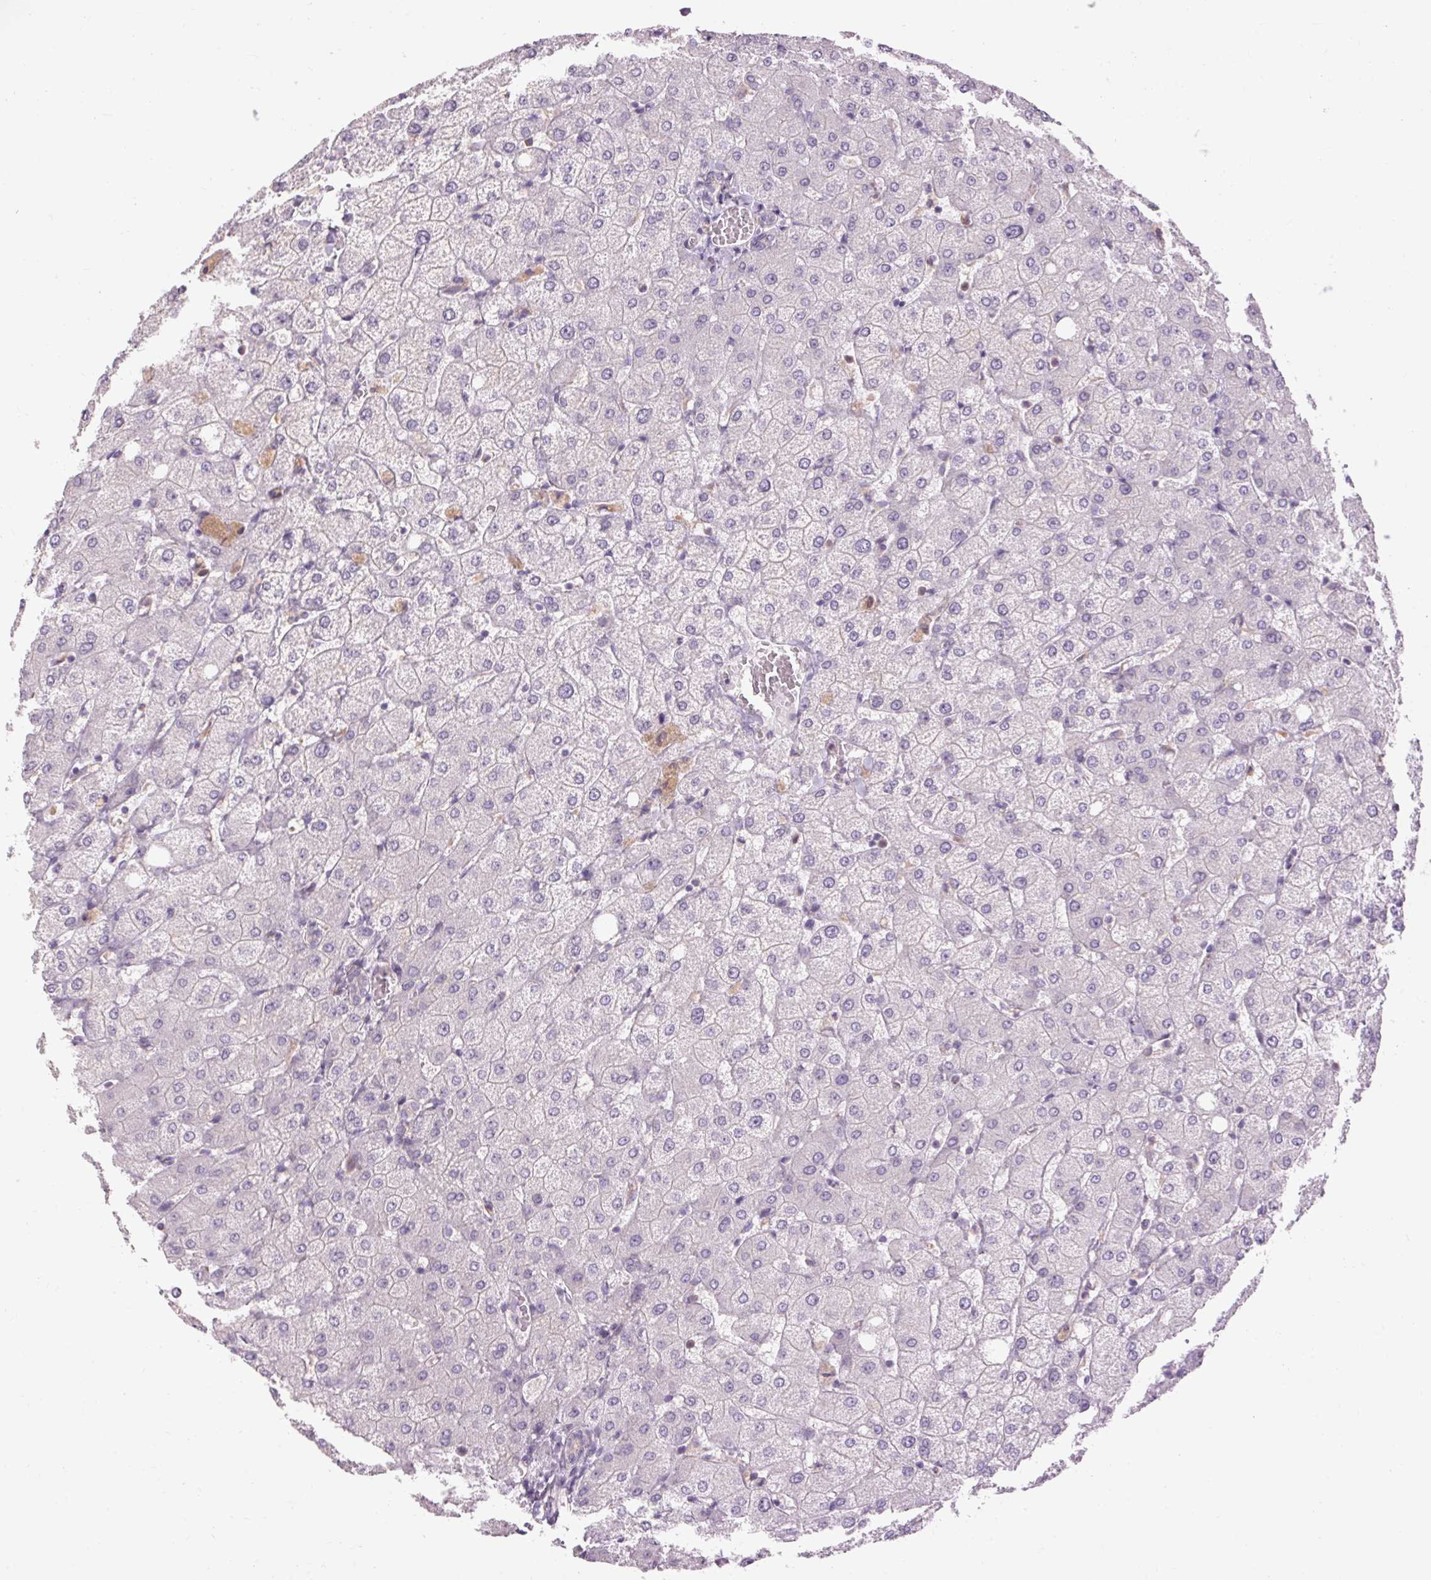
{"staining": {"intensity": "moderate", "quantity": "<25%", "location": "cytoplasmic/membranous"}, "tissue": "liver", "cell_type": "Cholangiocytes", "image_type": "normal", "snomed": [{"axis": "morphology", "description": "Normal tissue, NOS"}, {"axis": "topography", "description": "Liver"}], "caption": "Immunohistochemical staining of normal liver displays moderate cytoplasmic/membranous protein positivity in about <25% of cholangiocytes.", "gene": "TM6SF1", "patient": {"sex": "female", "age": 54}}